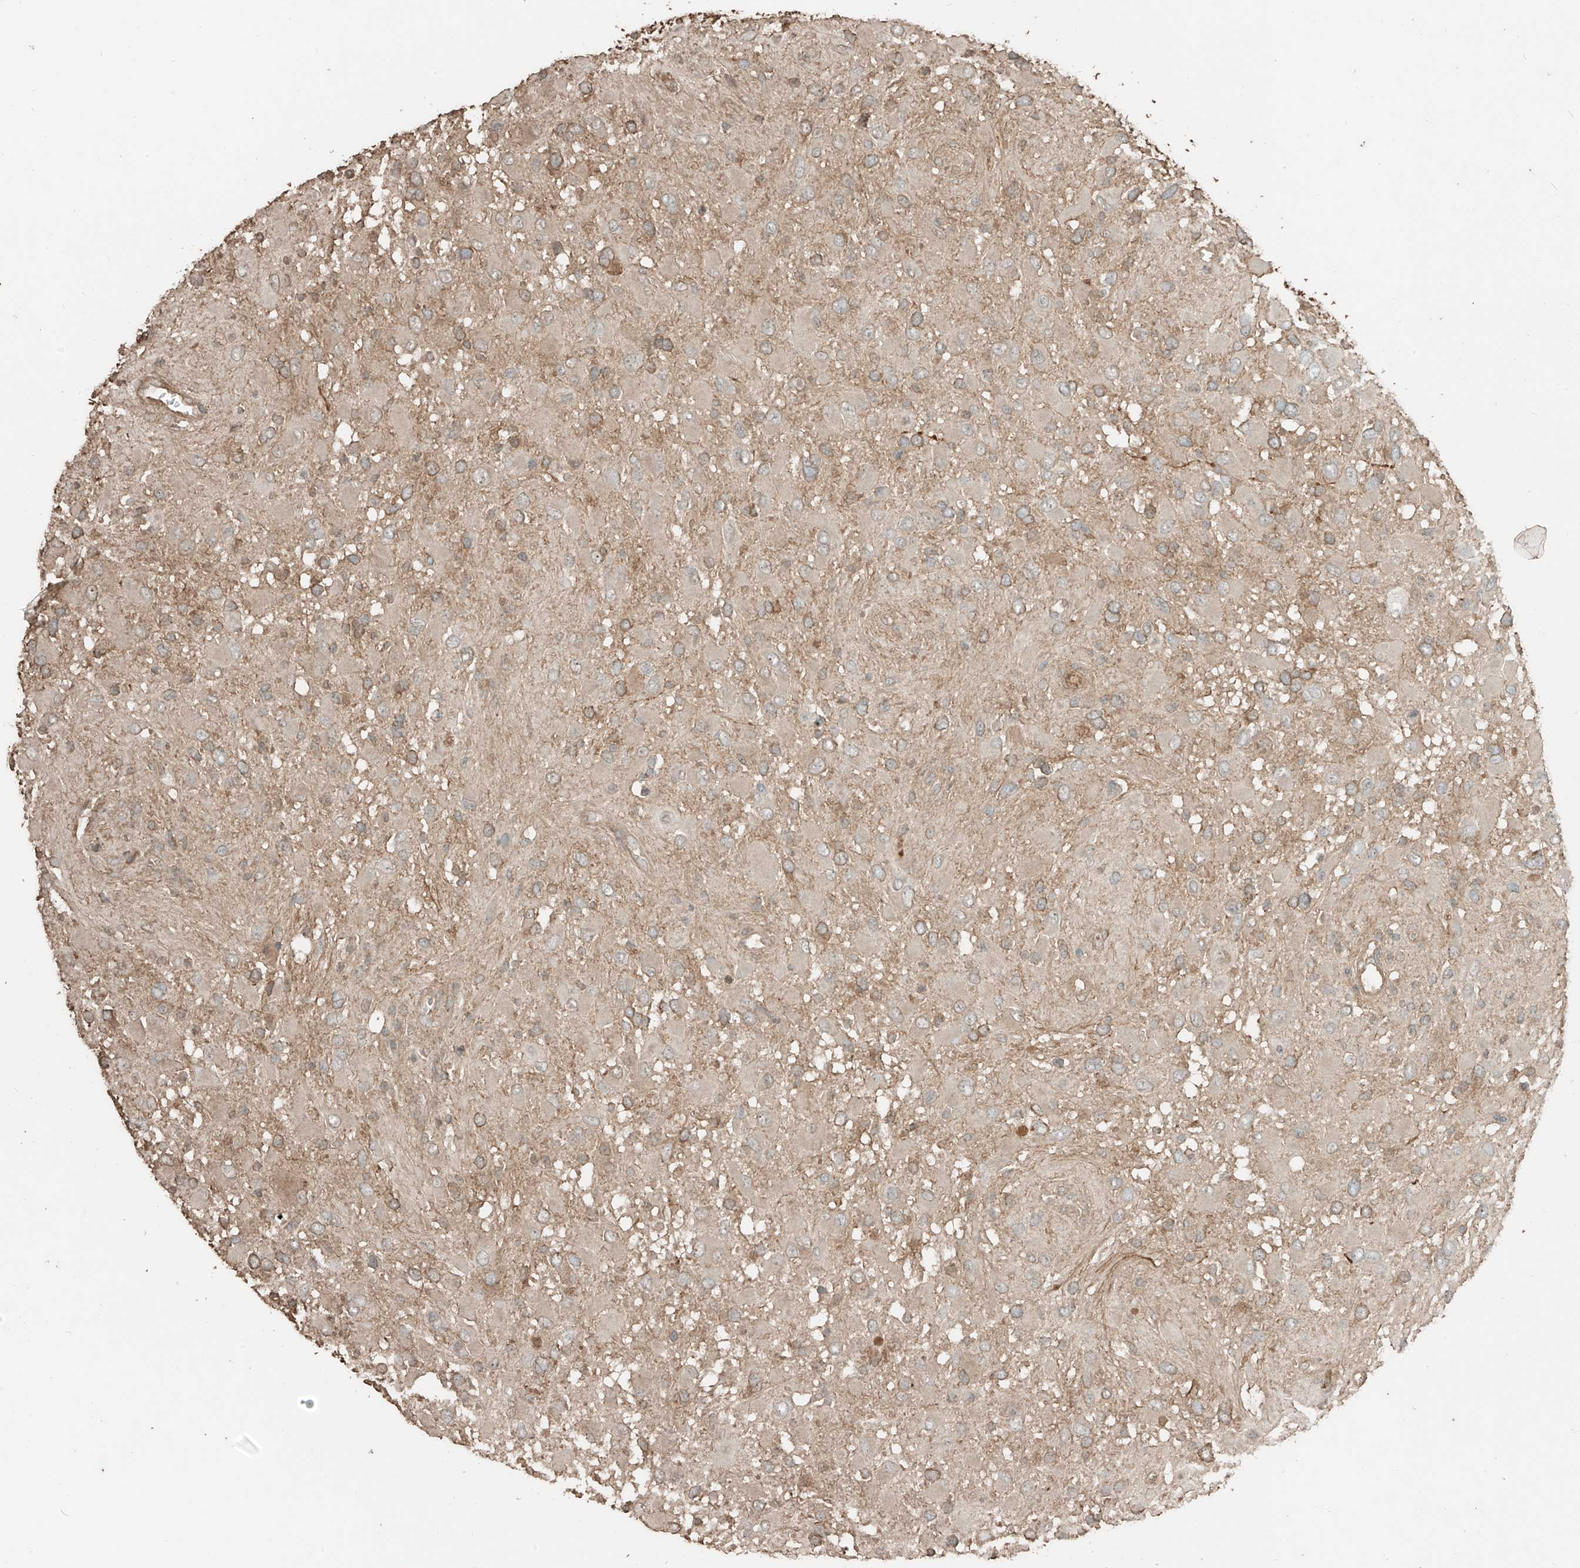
{"staining": {"intensity": "weak", "quantity": "25%-75%", "location": "cytoplasmic/membranous"}, "tissue": "glioma", "cell_type": "Tumor cells", "image_type": "cancer", "snomed": [{"axis": "morphology", "description": "Glioma, malignant, High grade"}, {"axis": "topography", "description": "Brain"}], "caption": "Immunohistochemical staining of malignant glioma (high-grade) demonstrates low levels of weak cytoplasmic/membranous protein positivity in about 25%-75% of tumor cells. (DAB (3,3'-diaminobenzidine) IHC with brightfield microscopy, high magnification).", "gene": "RFTN2", "patient": {"sex": "male", "age": 53}}